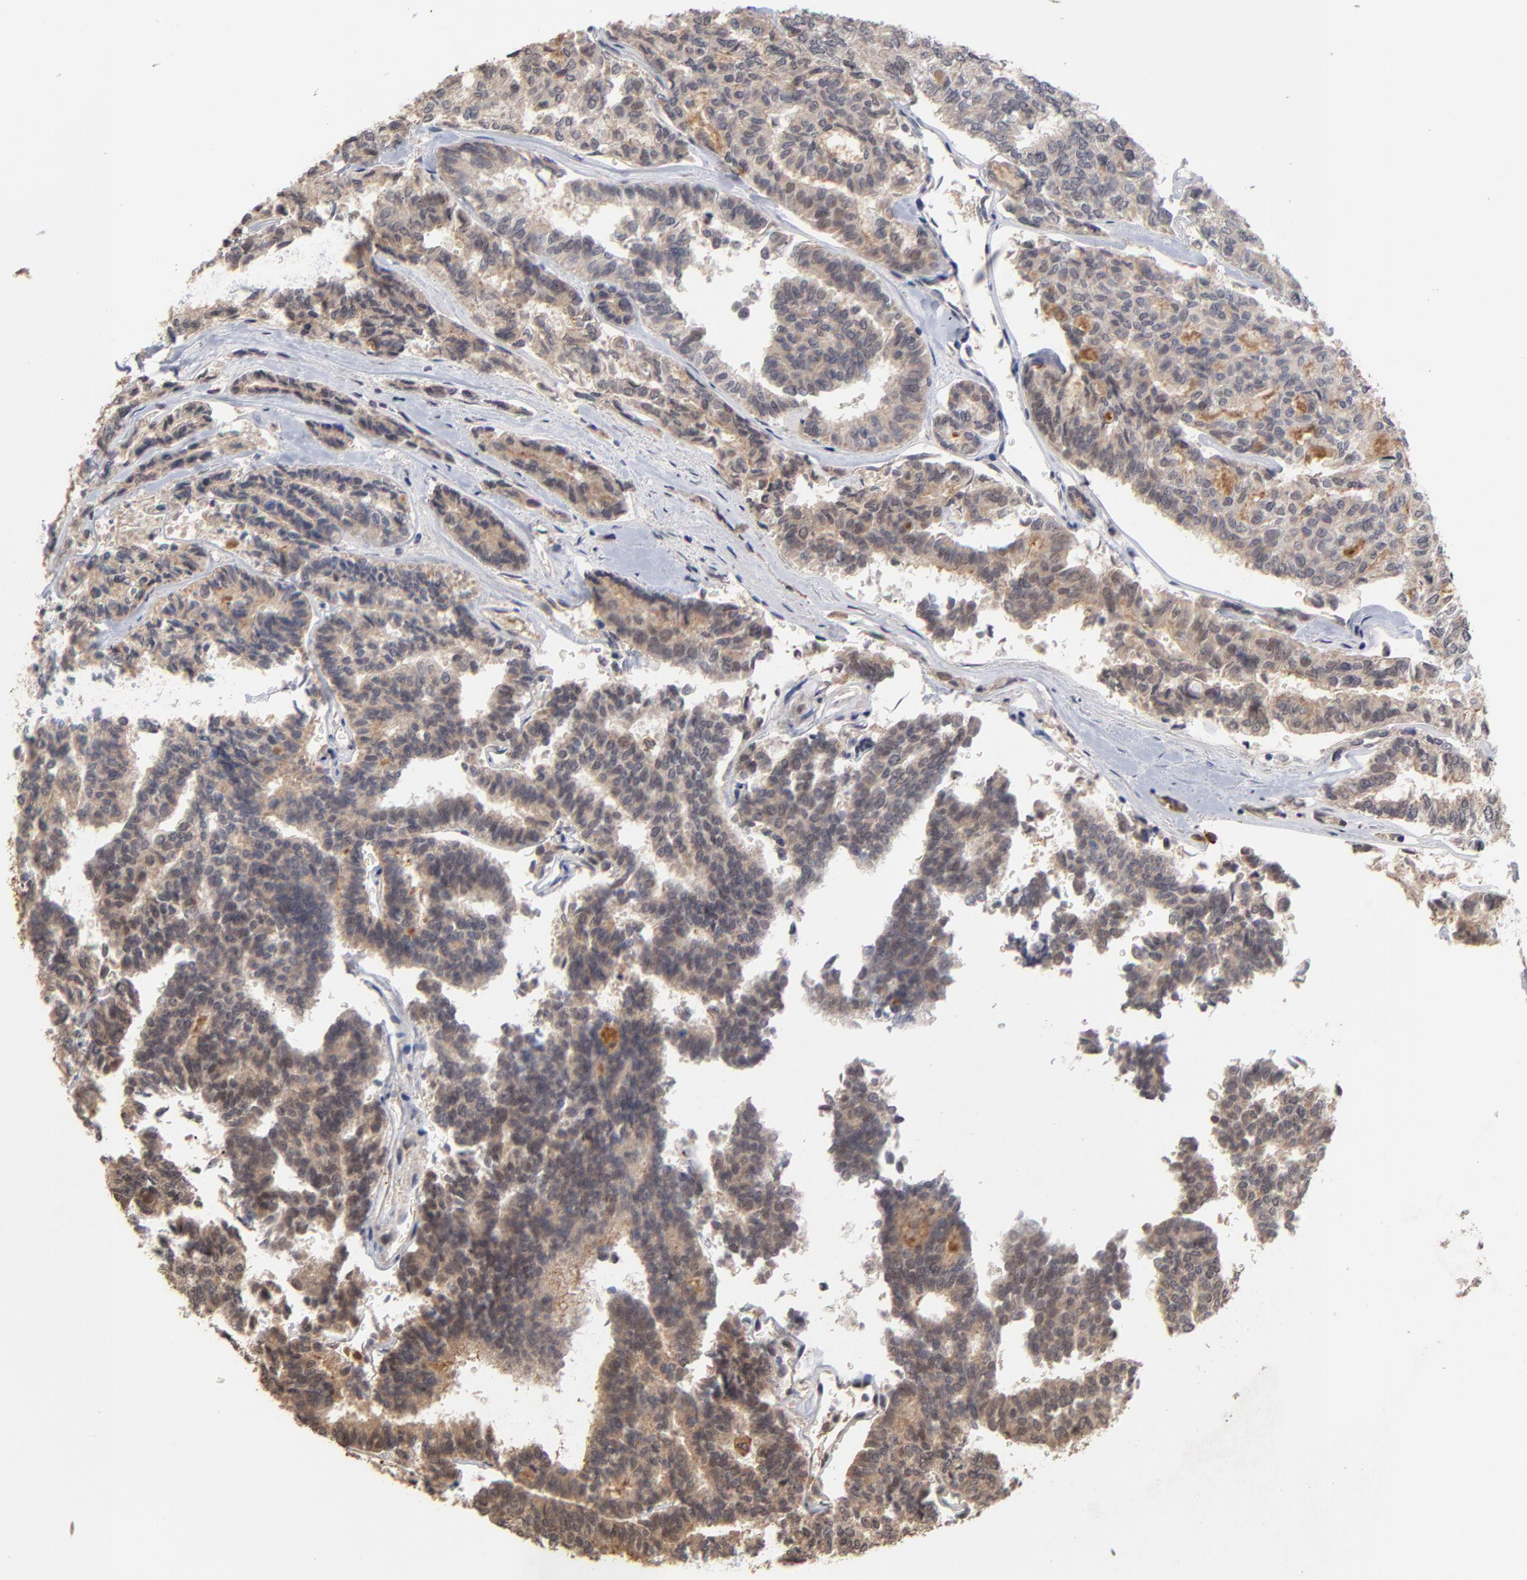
{"staining": {"intensity": "moderate", "quantity": ">75%", "location": "cytoplasmic/membranous"}, "tissue": "thyroid cancer", "cell_type": "Tumor cells", "image_type": "cancer", "snomed": [{"axis": "morphology", "description": "Papillary adenocarcinoma, NOS"}, {"axis": "topography", "description": "Thyroid gland"}], "caption": "Thyroid papillary adenocarcinoma stained with DAB IHC displays medium levels of moderate cytoplasmic/membranous expression in about >75% of tumor cells. (DAB = brown stain, brightfield microscopy at high magnification).", "gene": "ASB8", "patient": {"sex": "female", "age": 35}}